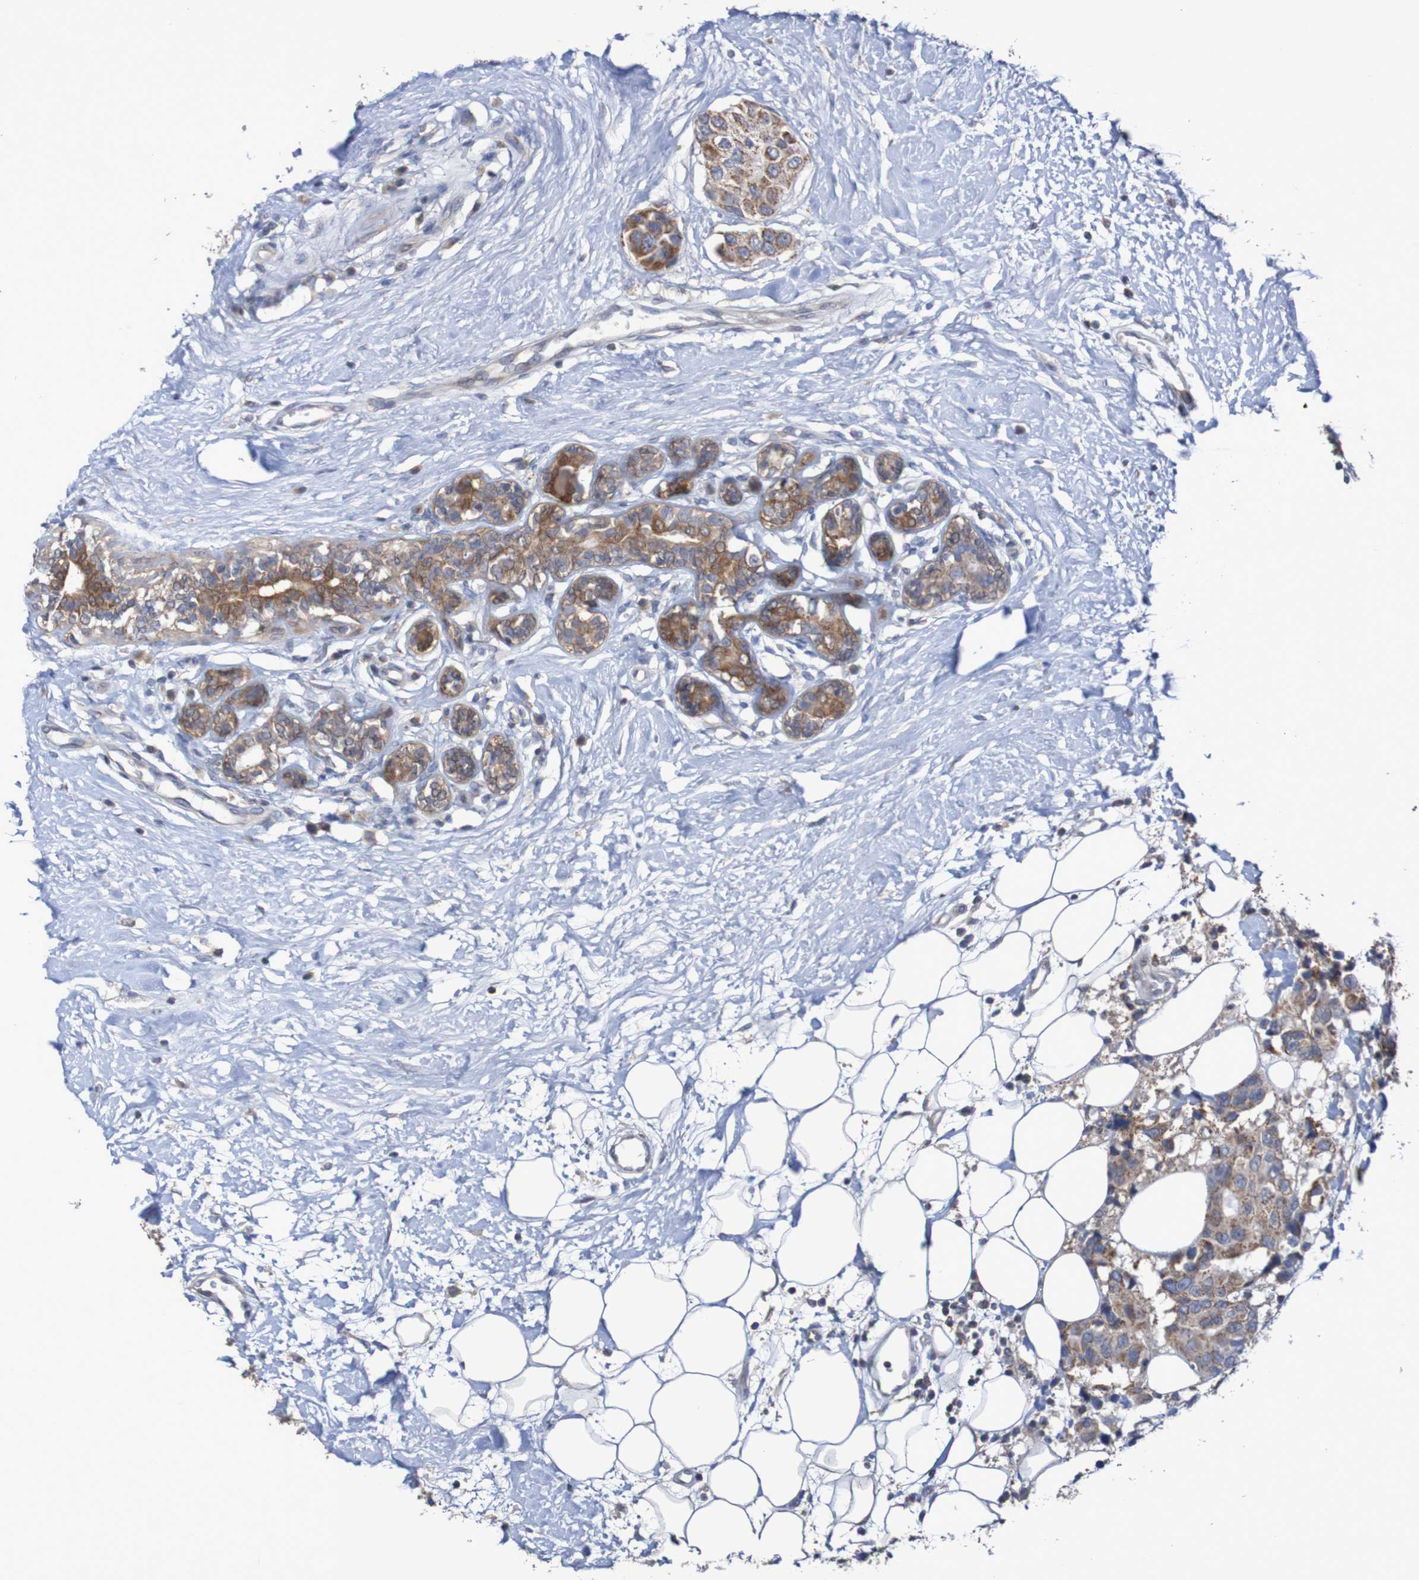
{"staining": {"intensity": "moderate", "quantity": ">75%", "location": "cytoplasmic/membranous"}, "tissue": "breast cancer", "cell_type": "Tumor cells", "image_type": "cancer", "snomed": [{"axis": "morphology", "description": "Normal tissue, NOS"}, {"axis": "morphology", "description": "Duct carcinoma"}, {"axis": "topography", "description": "Breast"}], "caption": "Moderate cytoplasmic/membranous staining for a protein is appreciated in approximately >75% of tumor cells of infiltrating ductal carcinoma (breast) using IHC.", "gene": "C3orf18", "patient": {"sex": "female", "age": 39}}